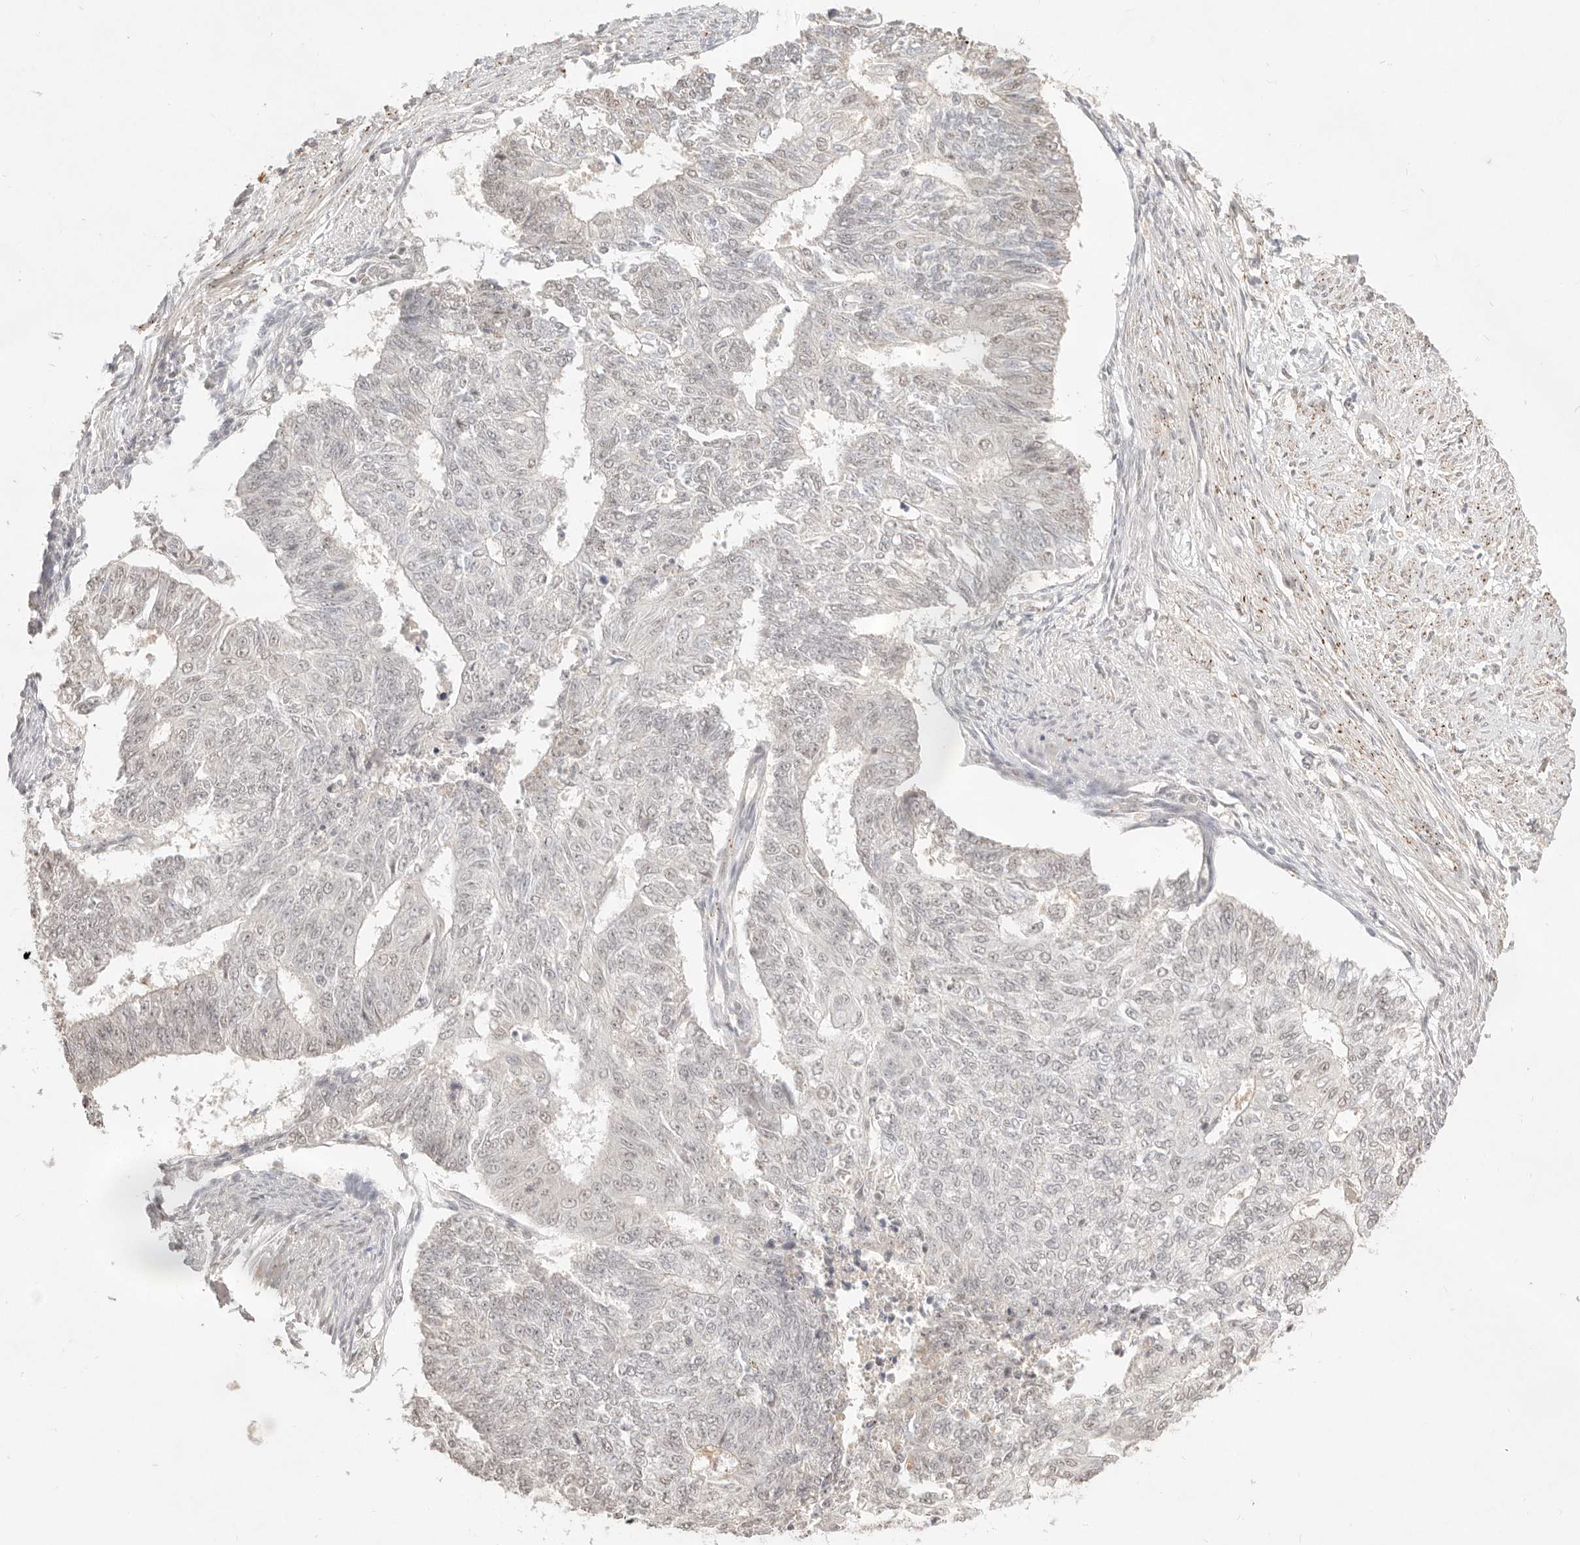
{"staining": {"intensity": "weak", "quantity": ">75%", "location": "nuclear"}, "tissue": "endometrial cancer", "cell_type": "Tumor cells", "image_type": "cancer", "snomed": [{"axis": "morphology", "description": "Adenocarcinoma, NOS"}, {"axis": "topography", "description": "Endometrium"}], "caption": "Adenocarcinoma (endometrial) stained with a protein marker demonstrates weak staining in tumor cells.", "gene": "MEP1A", "patient": {"sex": "female", "age": 32}}